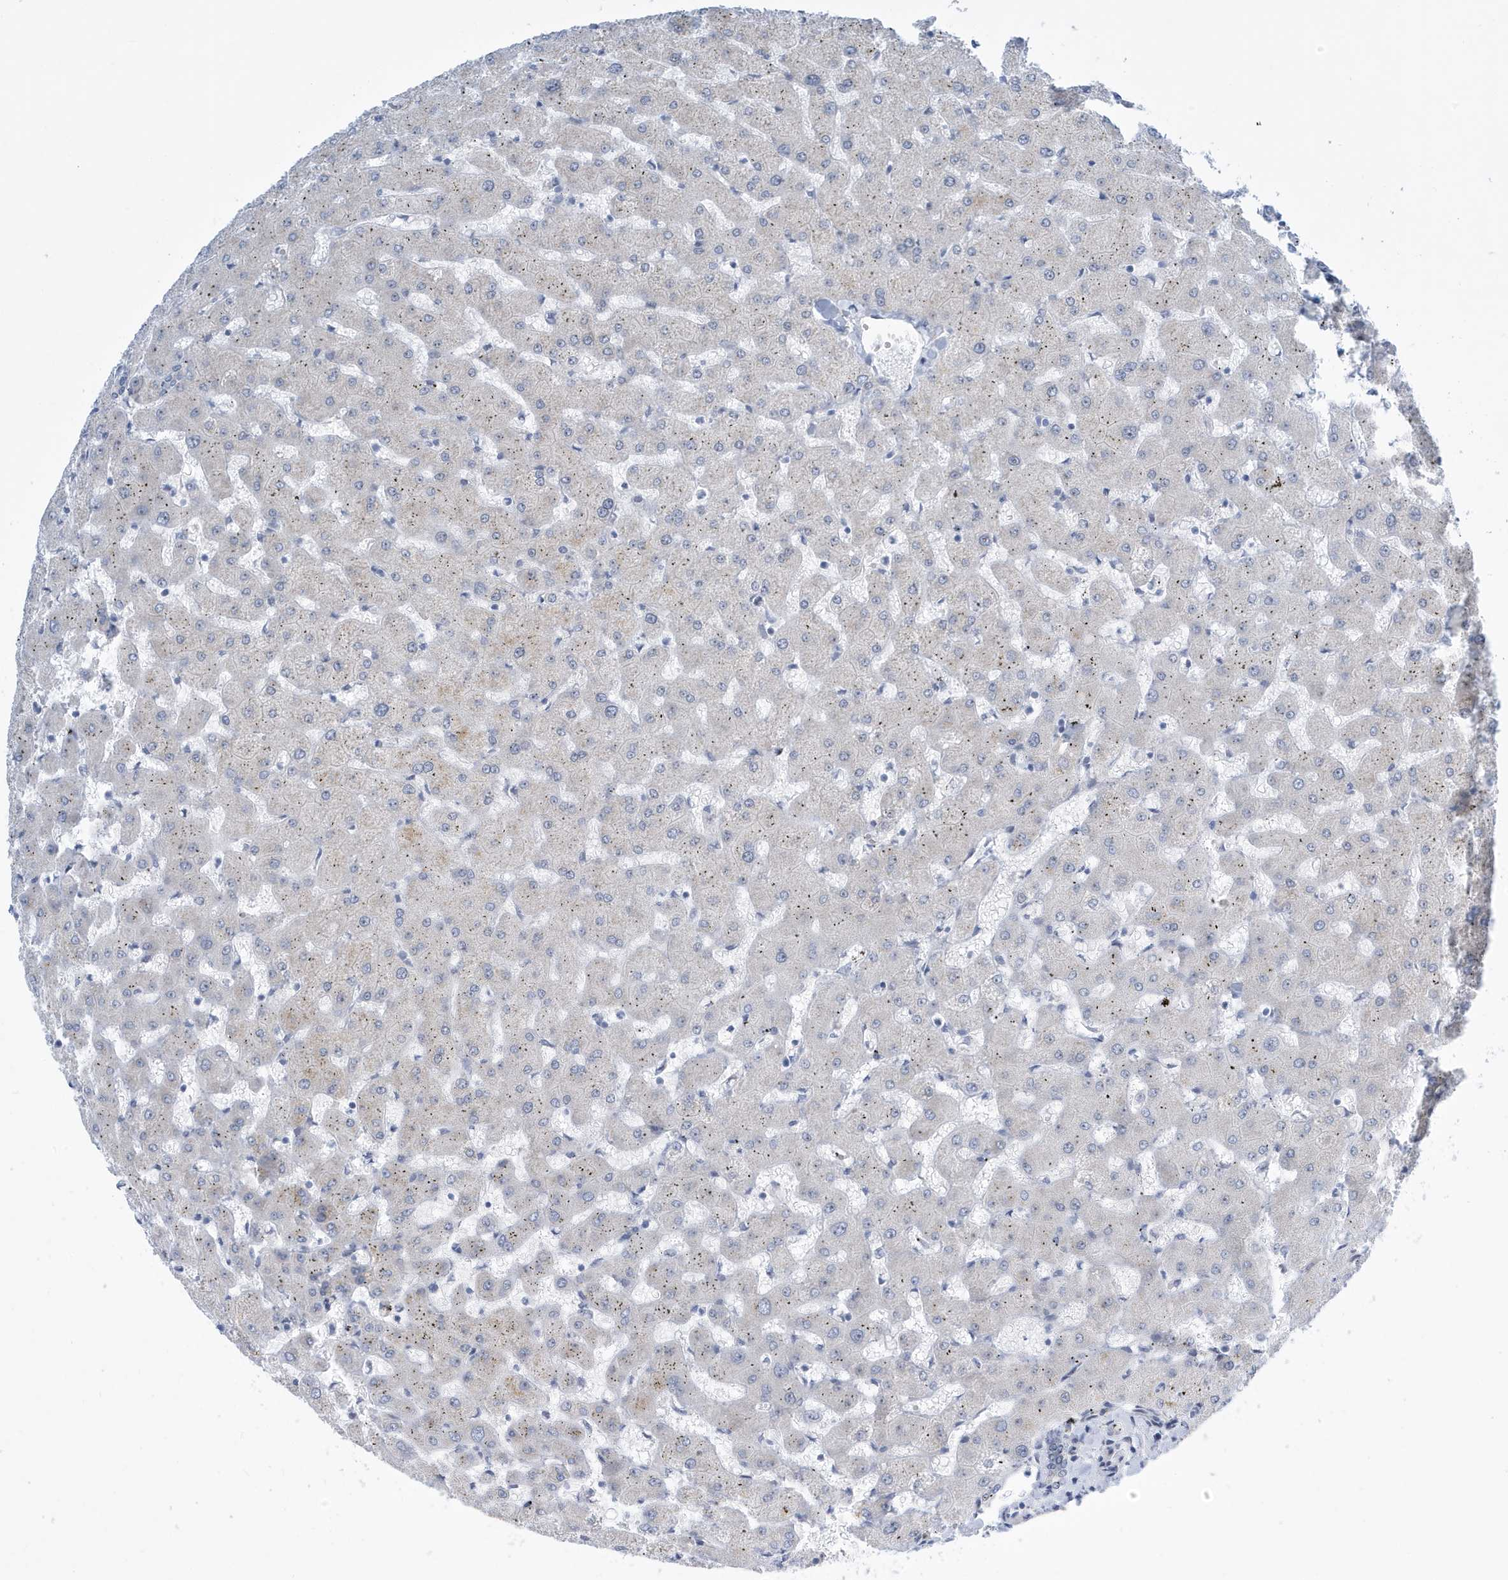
{"staining": {"intensity": "negative", "quantity": "none", "location": "none"}, "tissue": "liver", "cell_type": "Cholangiocytes", "image_type": "normal", "snomed": [{"axis": "morphology", "description": "Normal tissue, NOS"}, {"axis": "topography", "description": "Liver"}], "caption": "High magnification brightfield microscopy of unremarkable liver stained with DAB (3,3'-diaminobenzidine) (brown) and counterstained with hematoxylin (blue): cholangiocytes show no significant positivity.", "gene": "SEMA3F", "patient": {"sex": "female", "age": 63}}